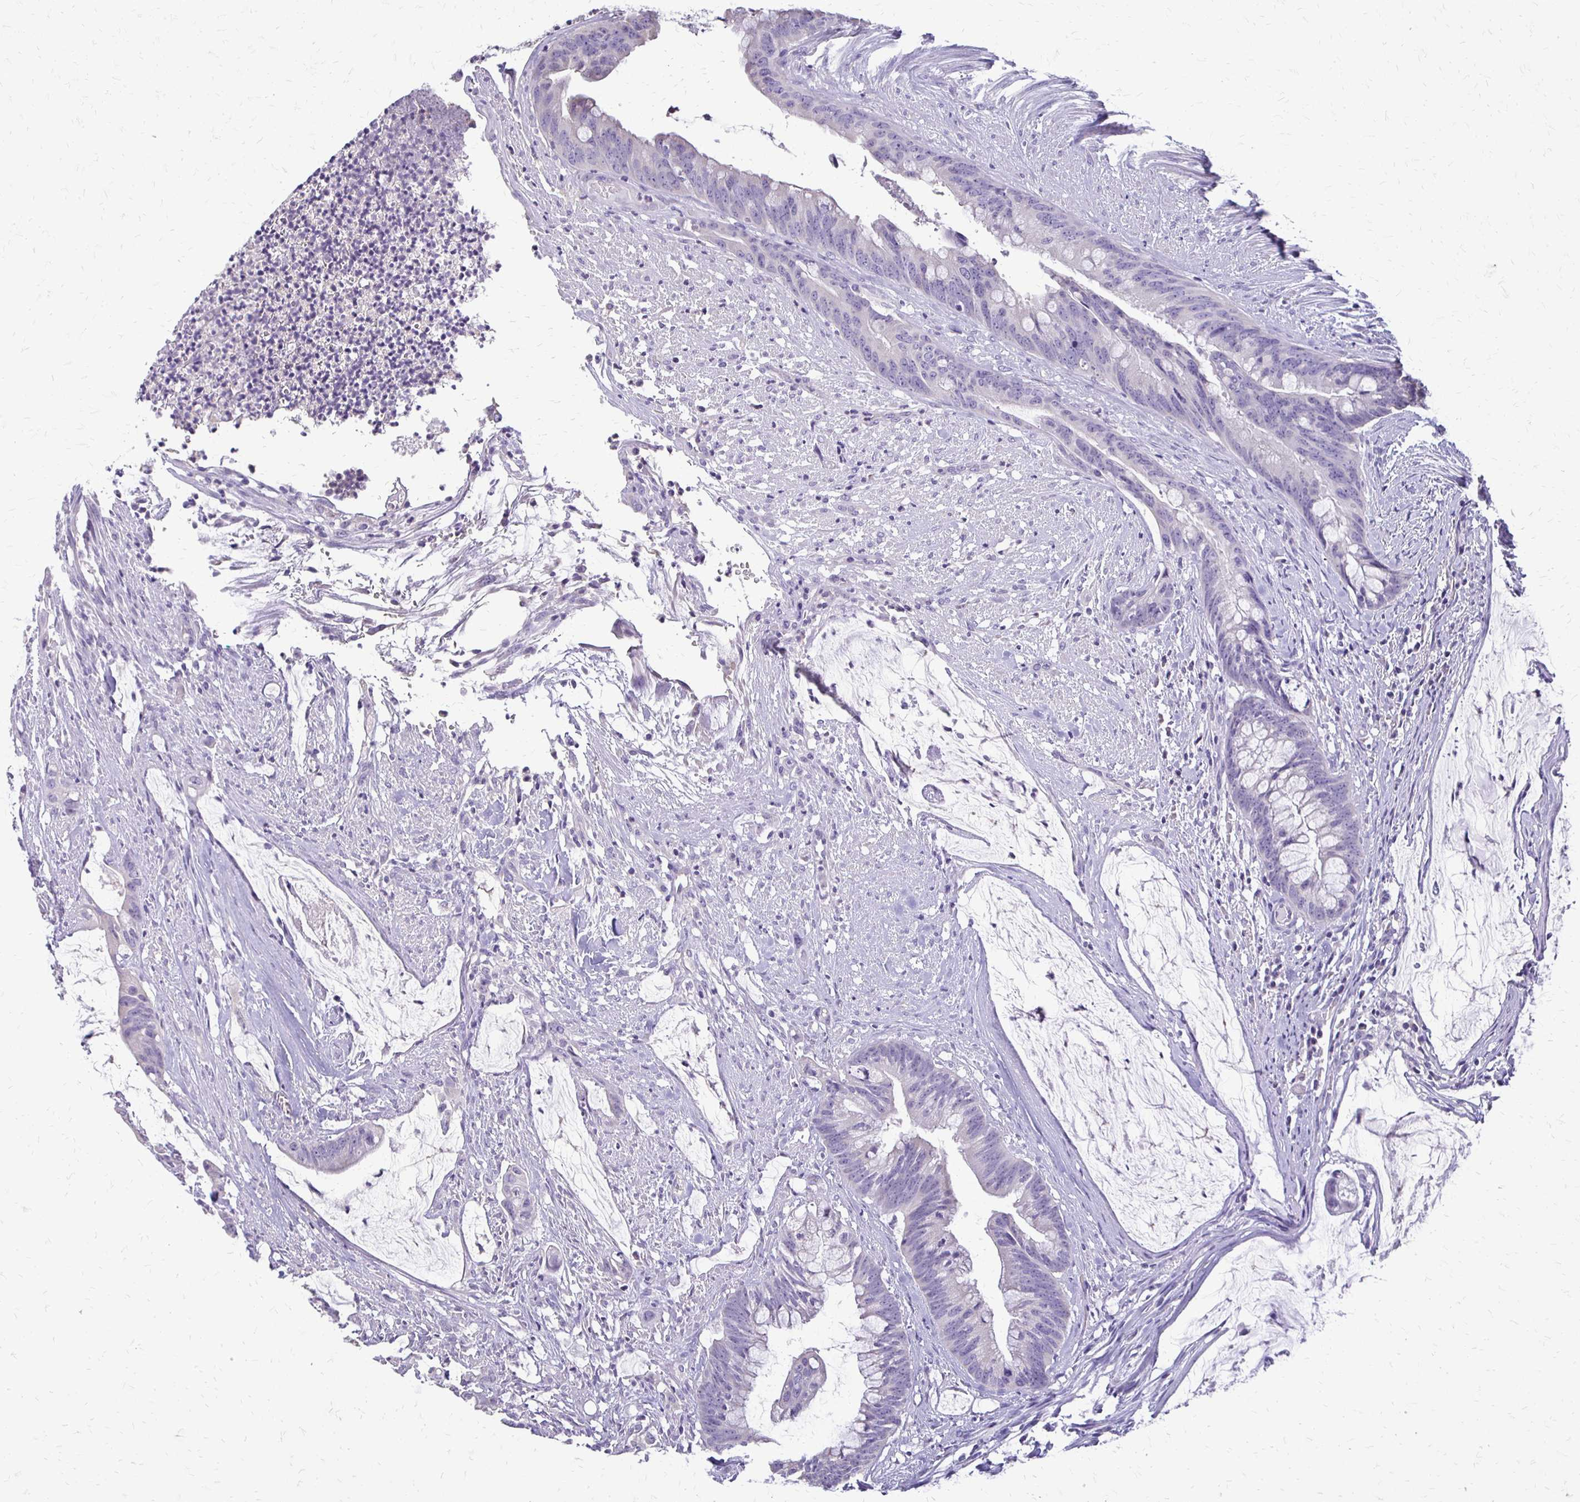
{"staining": {"intensity": "negative", "quantity": "none", "location": "none"}, "tissue": "colorectal cancer", "cell_type": "Tumor cells", "image_type": "cancer", "snomed": [{"axis": "morphology", "description": "Adenocarcinoma, NOS"}, {"axis": "topography", "description": "Colon"}], "caption": "This is an immunohistochemistry image of adenocarcinoma (colorectal). There is no staining in tumor cells.", "gene": "ALPG", "patient": {"sex": "male", "age": 62}}